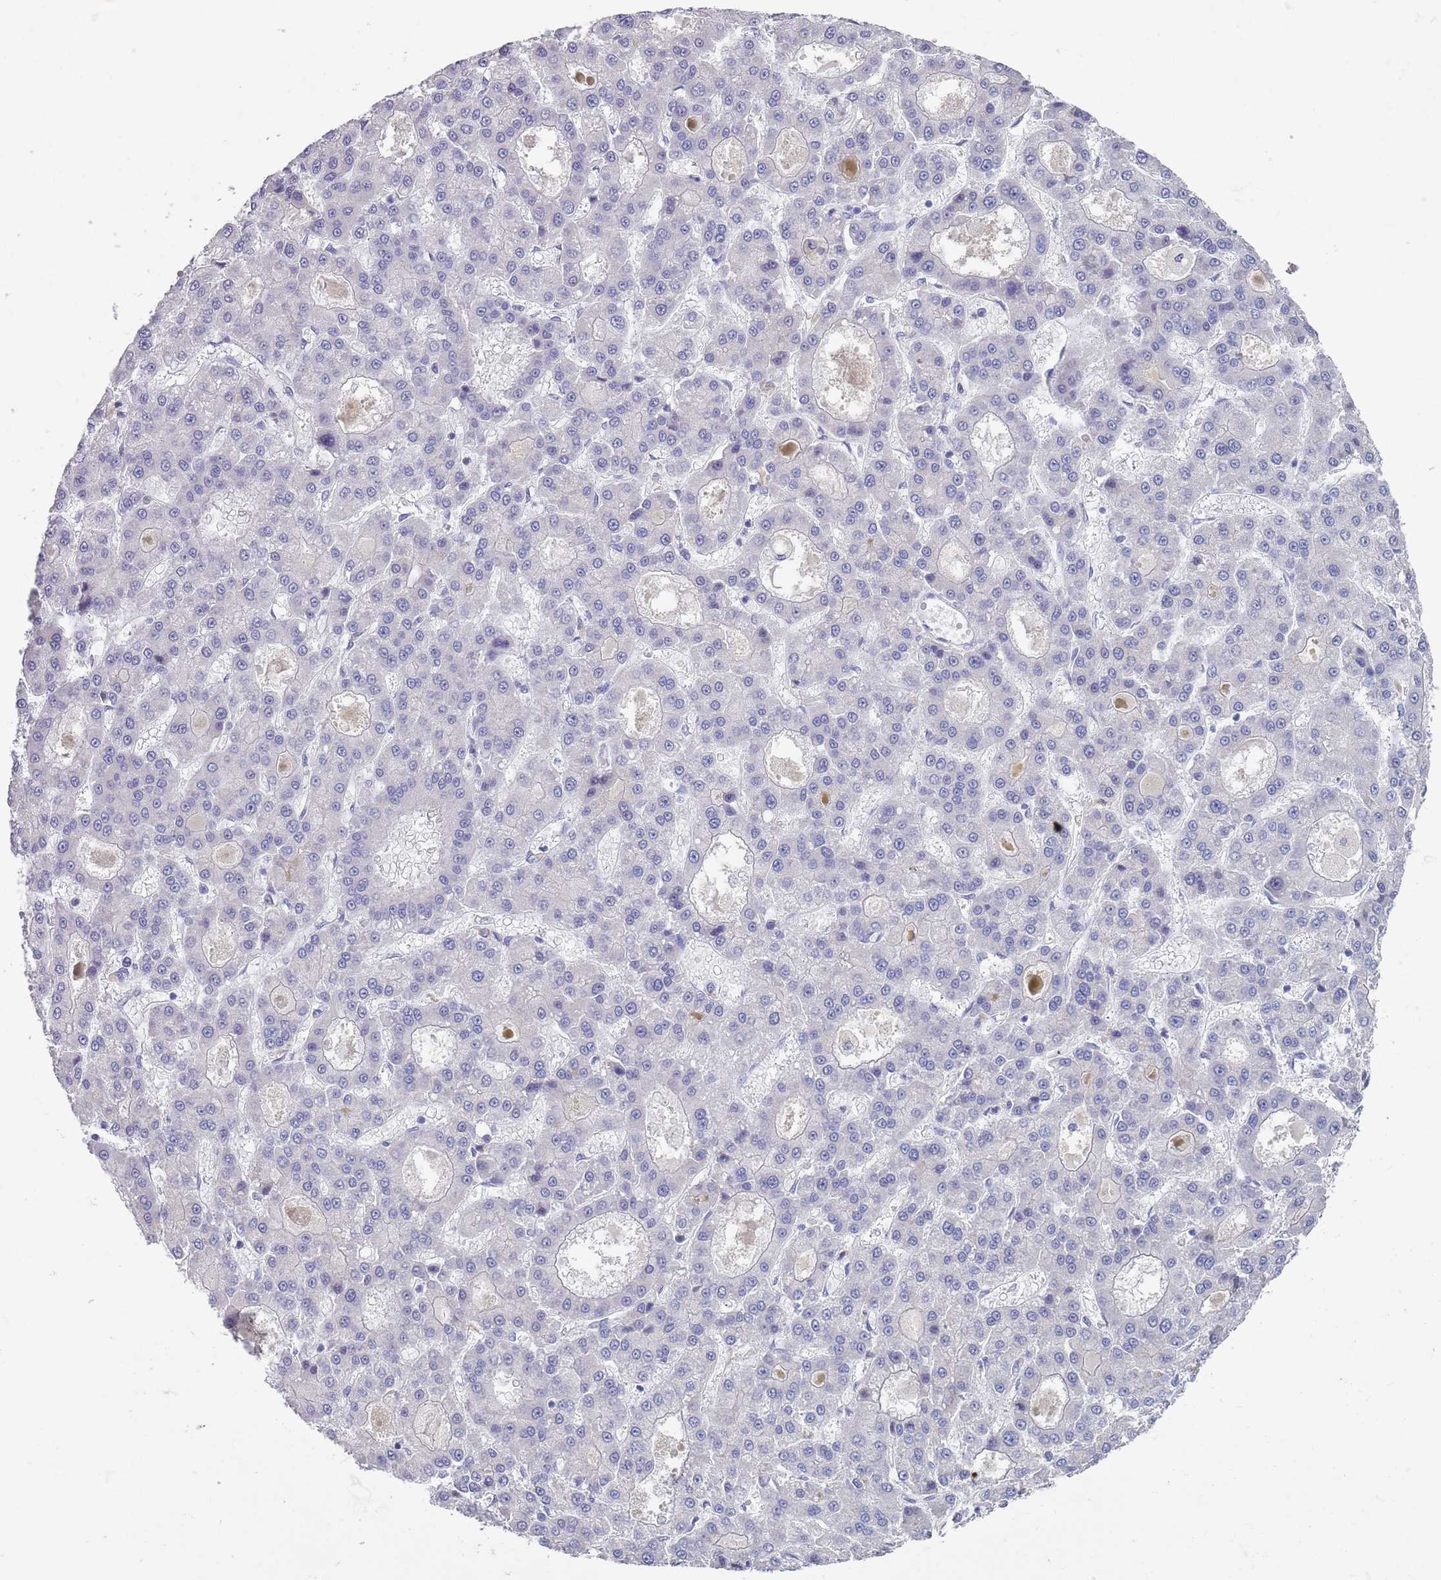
{"staining": {"intensity": "negative", "quantity": "none", "location": "none"}, "tissue": "liver cancer", "cell_type": "Tumor cells", "image_type": "cancer", "snomed": [{"axis": "morphology", "description": "Carcinoma, Hepatocellular, NOS"}, {"axis": "topography", "description": "Liver"}], "caption": "The photomicrograph displays no staining of tumor cells in liver cancer (hepatocellular carcinoma). The staining is performed using DAB brown chromogen with nuclei counter-stained in using hematoxylin.", "gene": "SAMD1", "patient": {"sex": "male", "age": 70}}